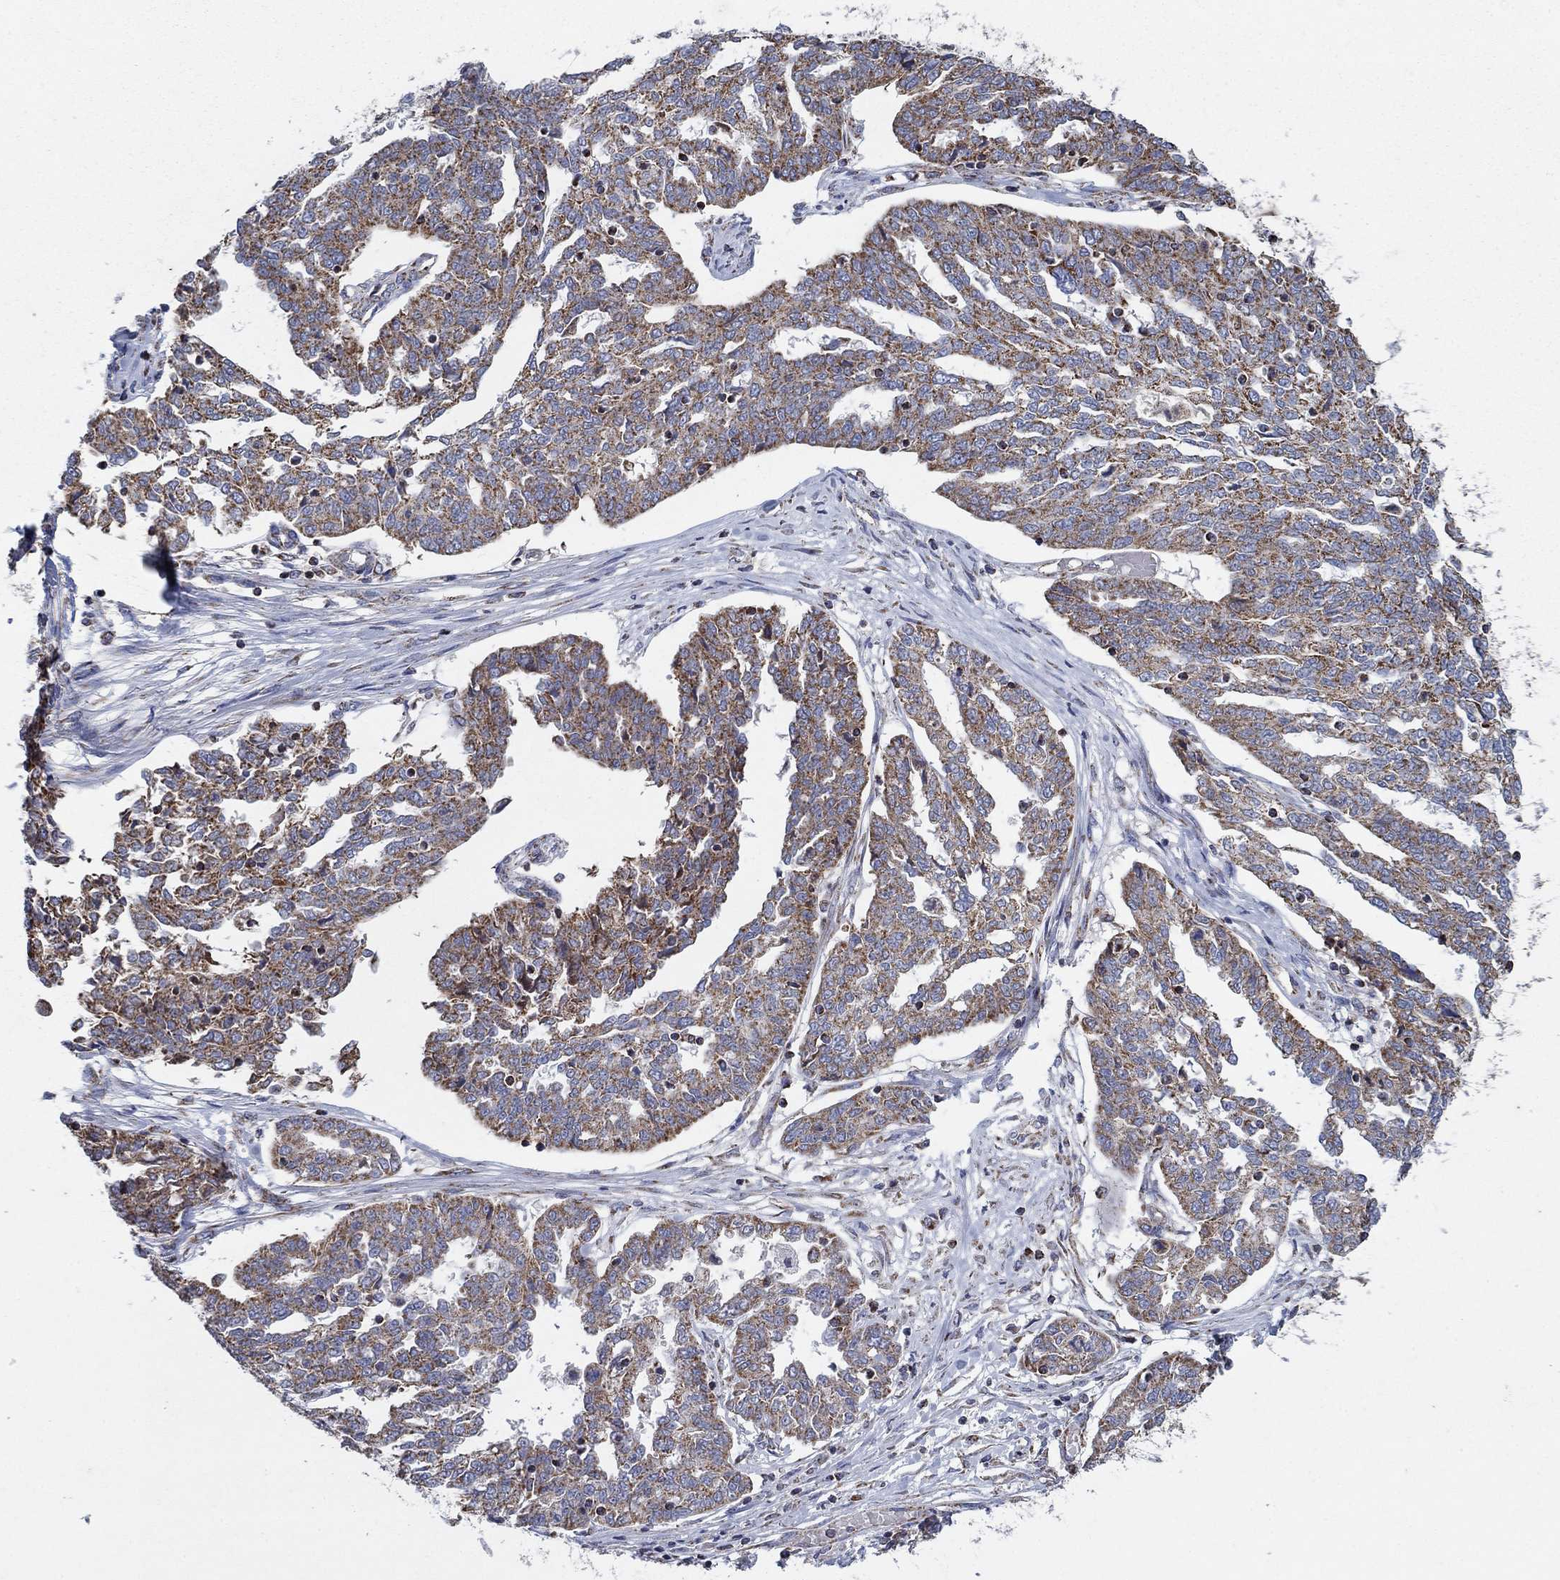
{"staining": {"intensity": "strong", "quantity": "25%-75%", "location": "cytoplasmic/membranous"}, "tissue": "ovarian cancer", "cell_type": "Tumor cells", "image_type": "cancer", "snomed": [{"axis": "morphology", "description": "Cystadenocarcinoma, serous, NOS"}, {"axis": "topography", "description": "Ovary"}], "caption": "Protein expression analysis of human serous cystadenocarcinoma (ovarian) reveals strong cytoplasmic/membranous expression in about 25%-75% of tumor cells. The protein is stained brown, and the nuclei are stained in blue (DAB IHC with brightfield microscopy, high magnification).", "gene": "C9orf85", "patient": {"sex": "female", "age": 67}}